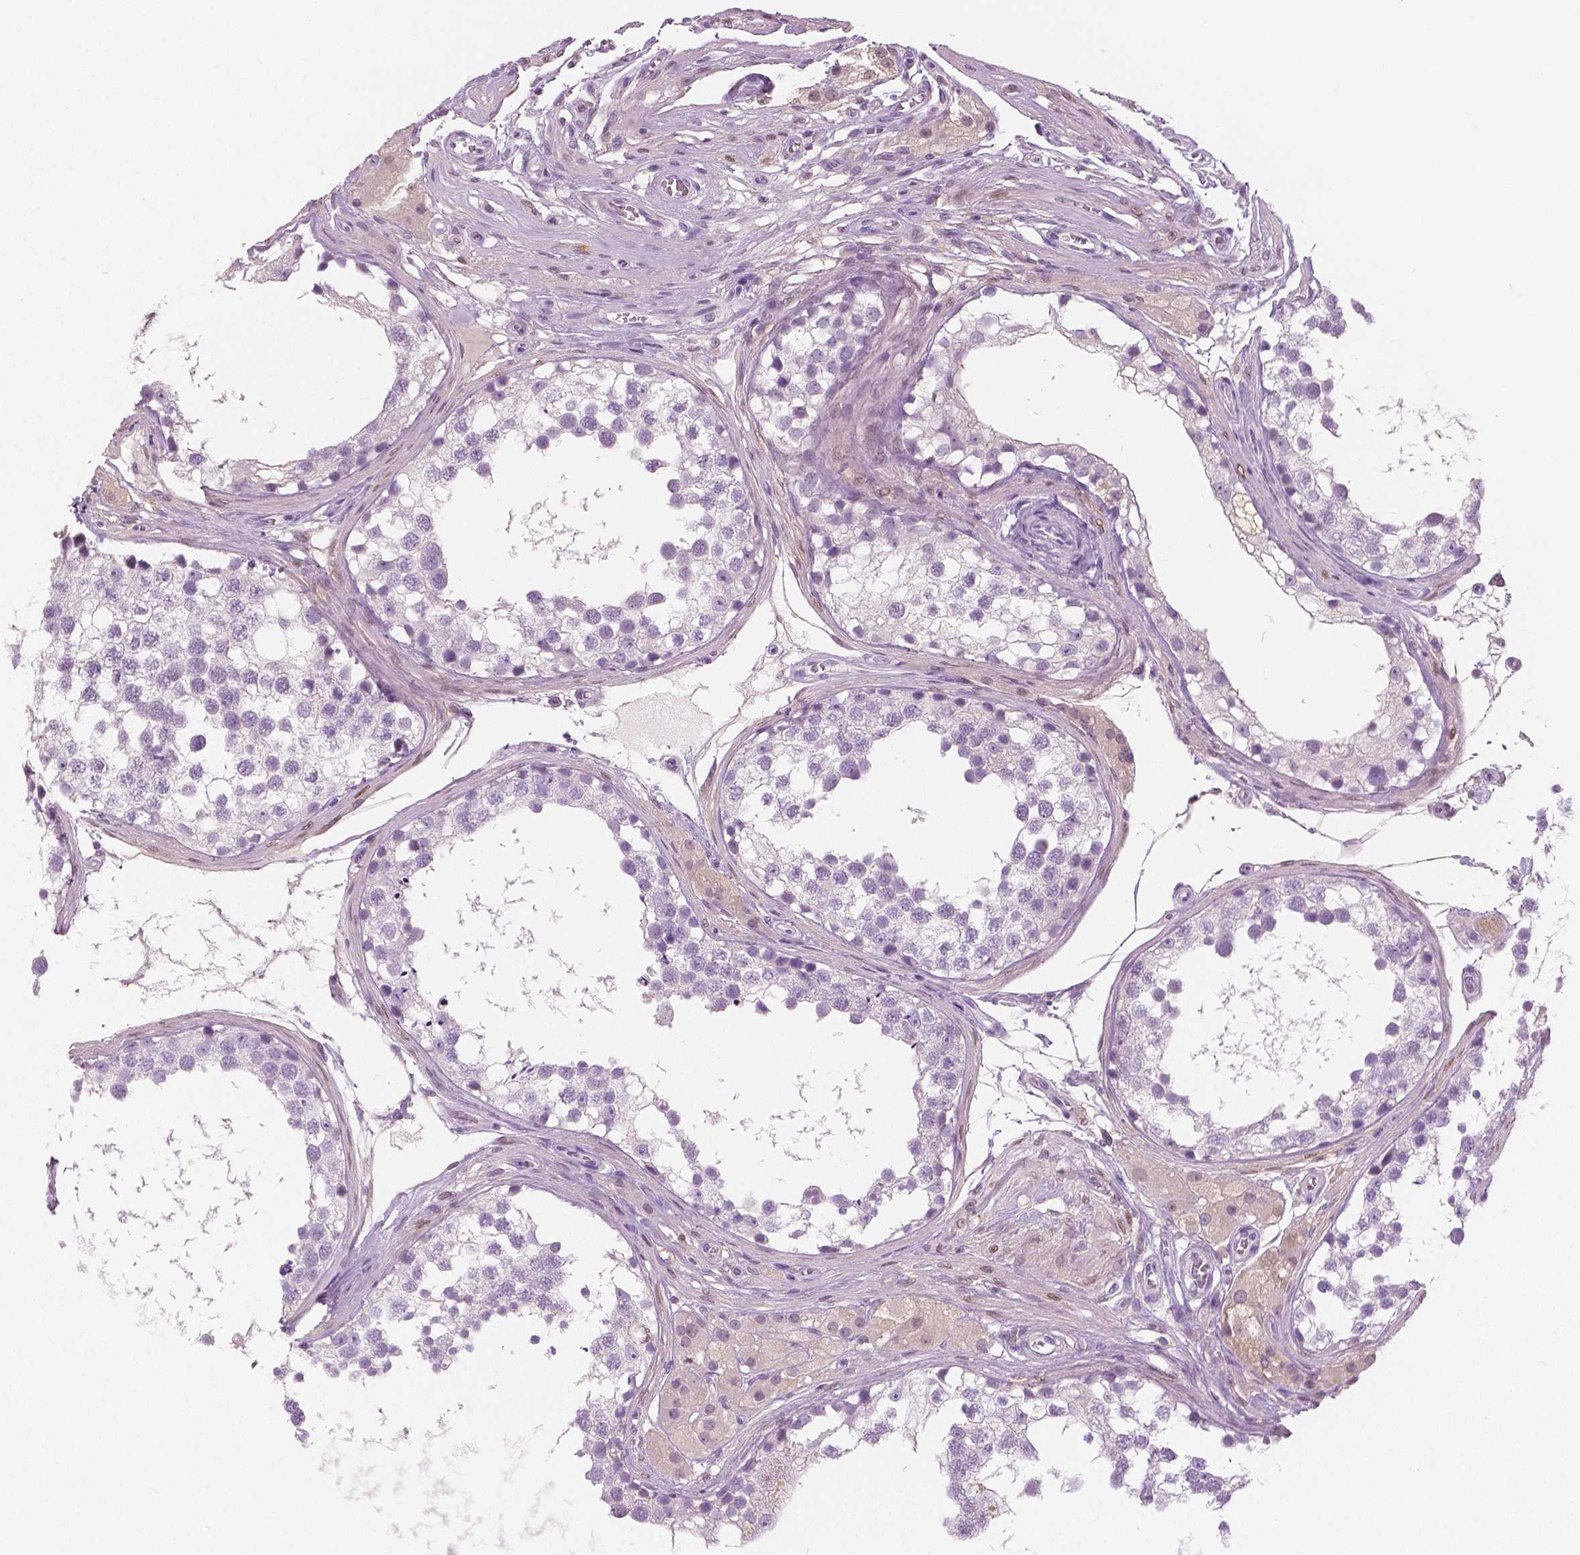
{"staining": {"intensity": "negative", "quantity": "none", "location": "none"}, "tissue": "testis", "cell_type": "Cells in seminiferous ducts", "image_type": "normal", "snomed": [{"axis": "morphology", "description": "Normal tissue, NOS"}, {"axis": "morphology", "description": "Seminoma, NOS"}, {"axis": "topography", "description": "Testis"}], "caption": "Human testis stained for a protein using immunohistochemistry displays no staining in cells in seminiferous ducts.", "gene": "GALM", "patient": {"sex": "male", "age": 65}}